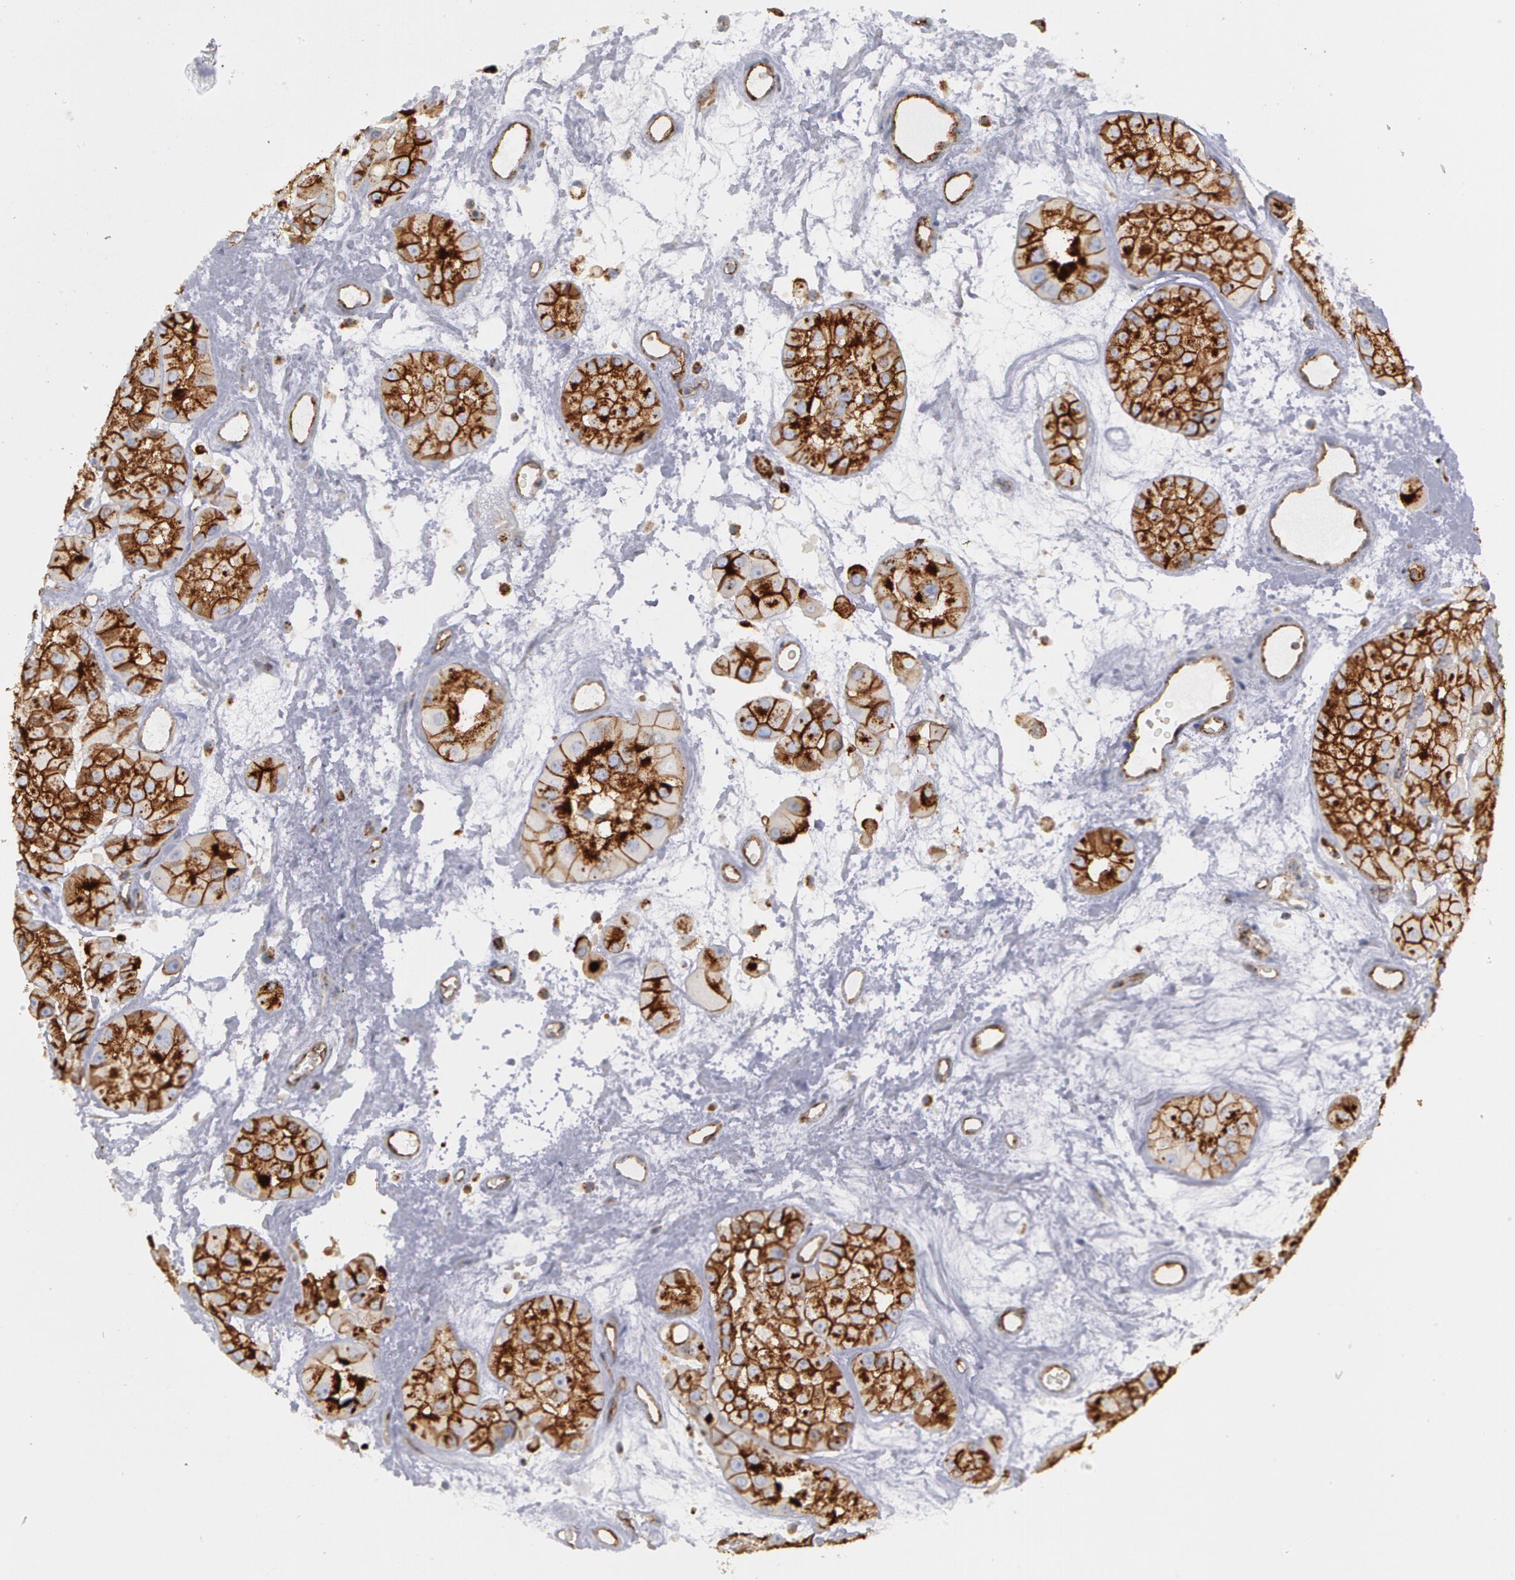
{"staining": {"intensity": "moderate", "quantity": ">75%", "location": "cytoplasmic/membranous"}, "tissue": "renal cancer", "cell_type": "Tumor cells", "image_type": "cancer", "snomed": [{"axis": "morphology", "description": "Adenocarcinoma, uncertain malignant potential"}, {"axis": "topography", "description": "Kidney"}], "caption": "Immunohistochemistry of renal cancer (adenocarcinoma,  uncertain malignant potential) displays medium levels of moderate cytoplasmic/membranous staining in about >75% of tumor cells.", "gene": "FLOT2", "patient": {"sex": "male", "age": 63}}